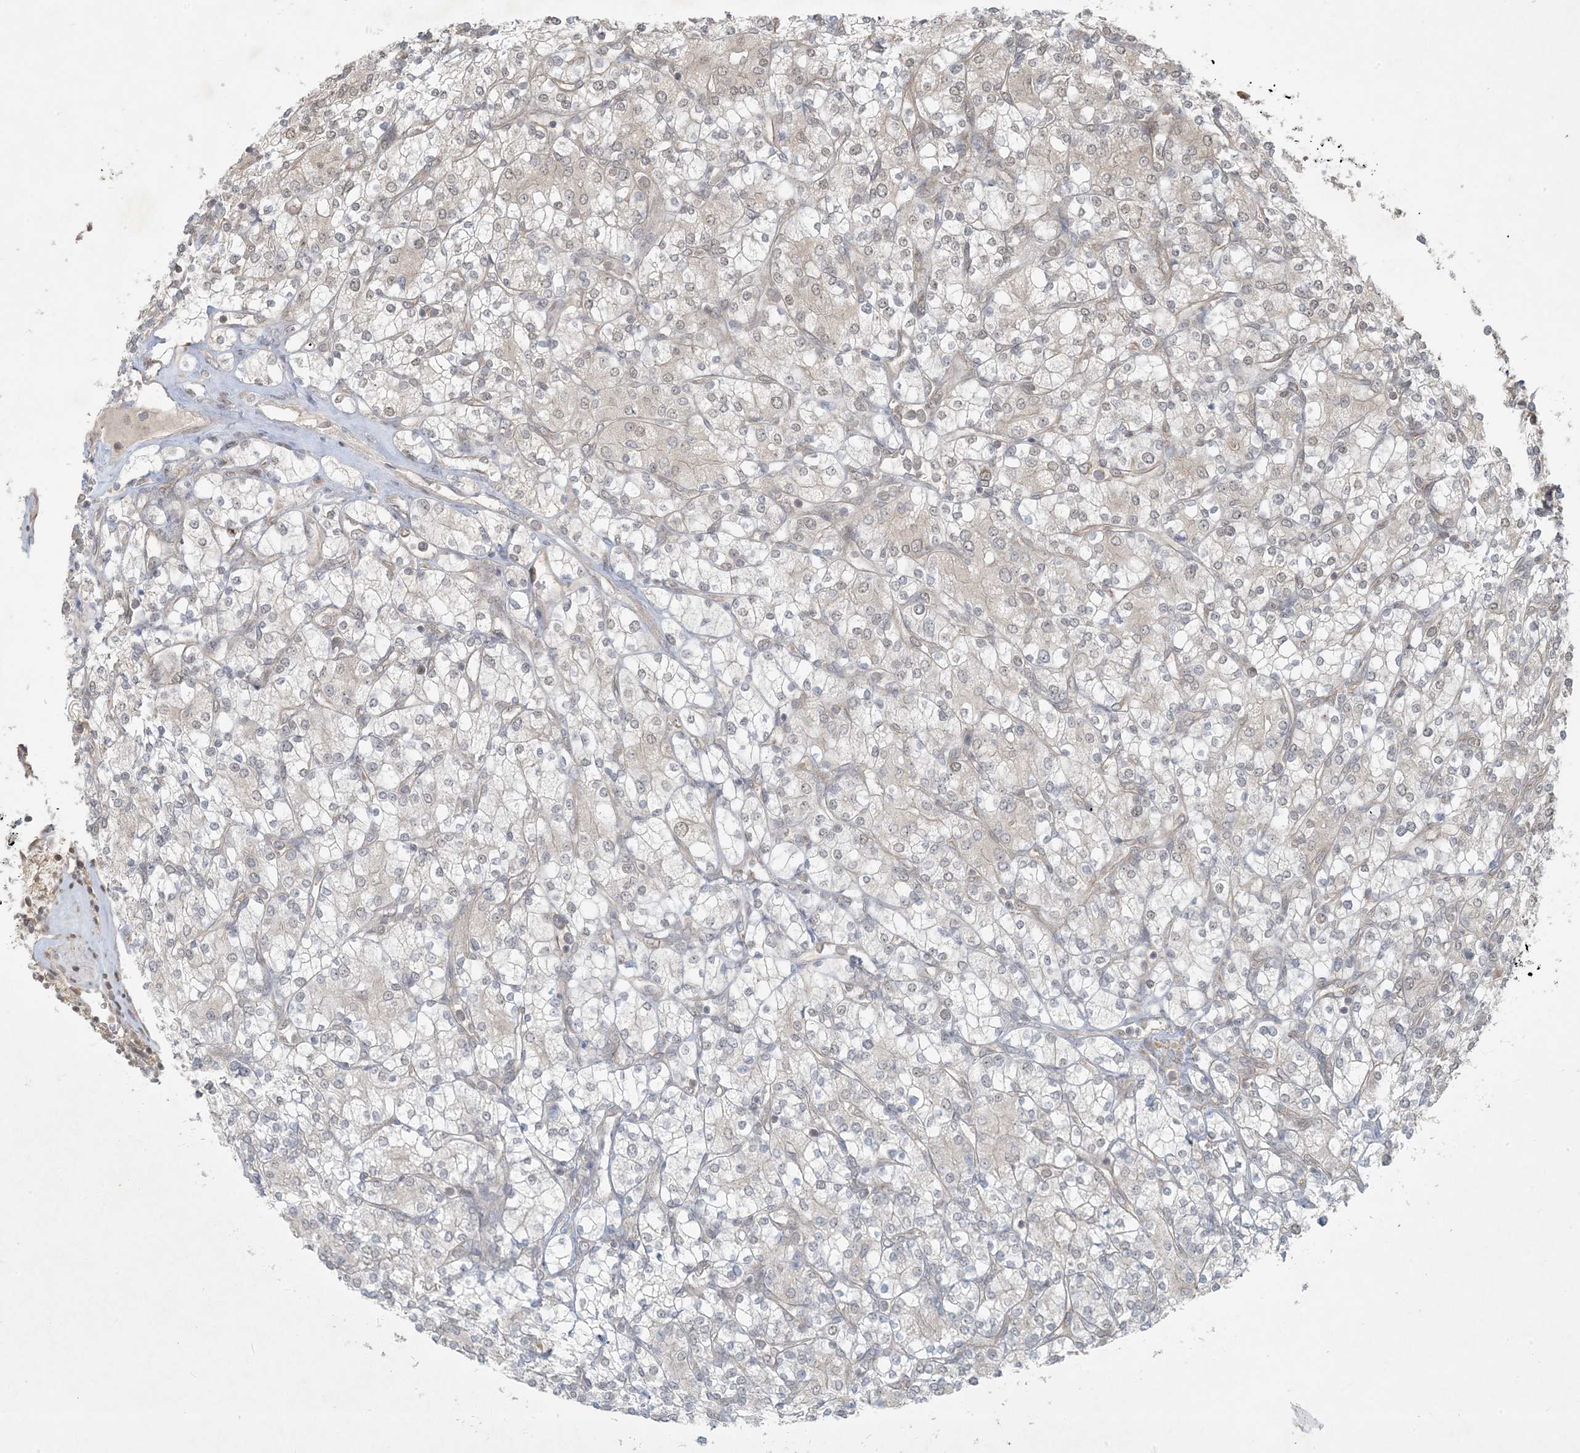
{"staining": {"intensity": "weak", "quantity": "25%-75%", "location": "cytoplasmic/membranous"}, "tissue": "renal cancer", "cell_type": "Tumor cells", "image_type": "cancer", "snomed": [{"axis": "morphology", "description": "Adenocarcinoma, NOS"}, {"axis": "topography", "description": "Kidney"}], "caption": "A histopathology image of renal cancer (adenocarcinoma) stained for a protein shows weak cytoplasmic/membranous brown staining in tumor cells.", "gene": "BCORL1", "patient": {"sex": "male", "age": 77}}